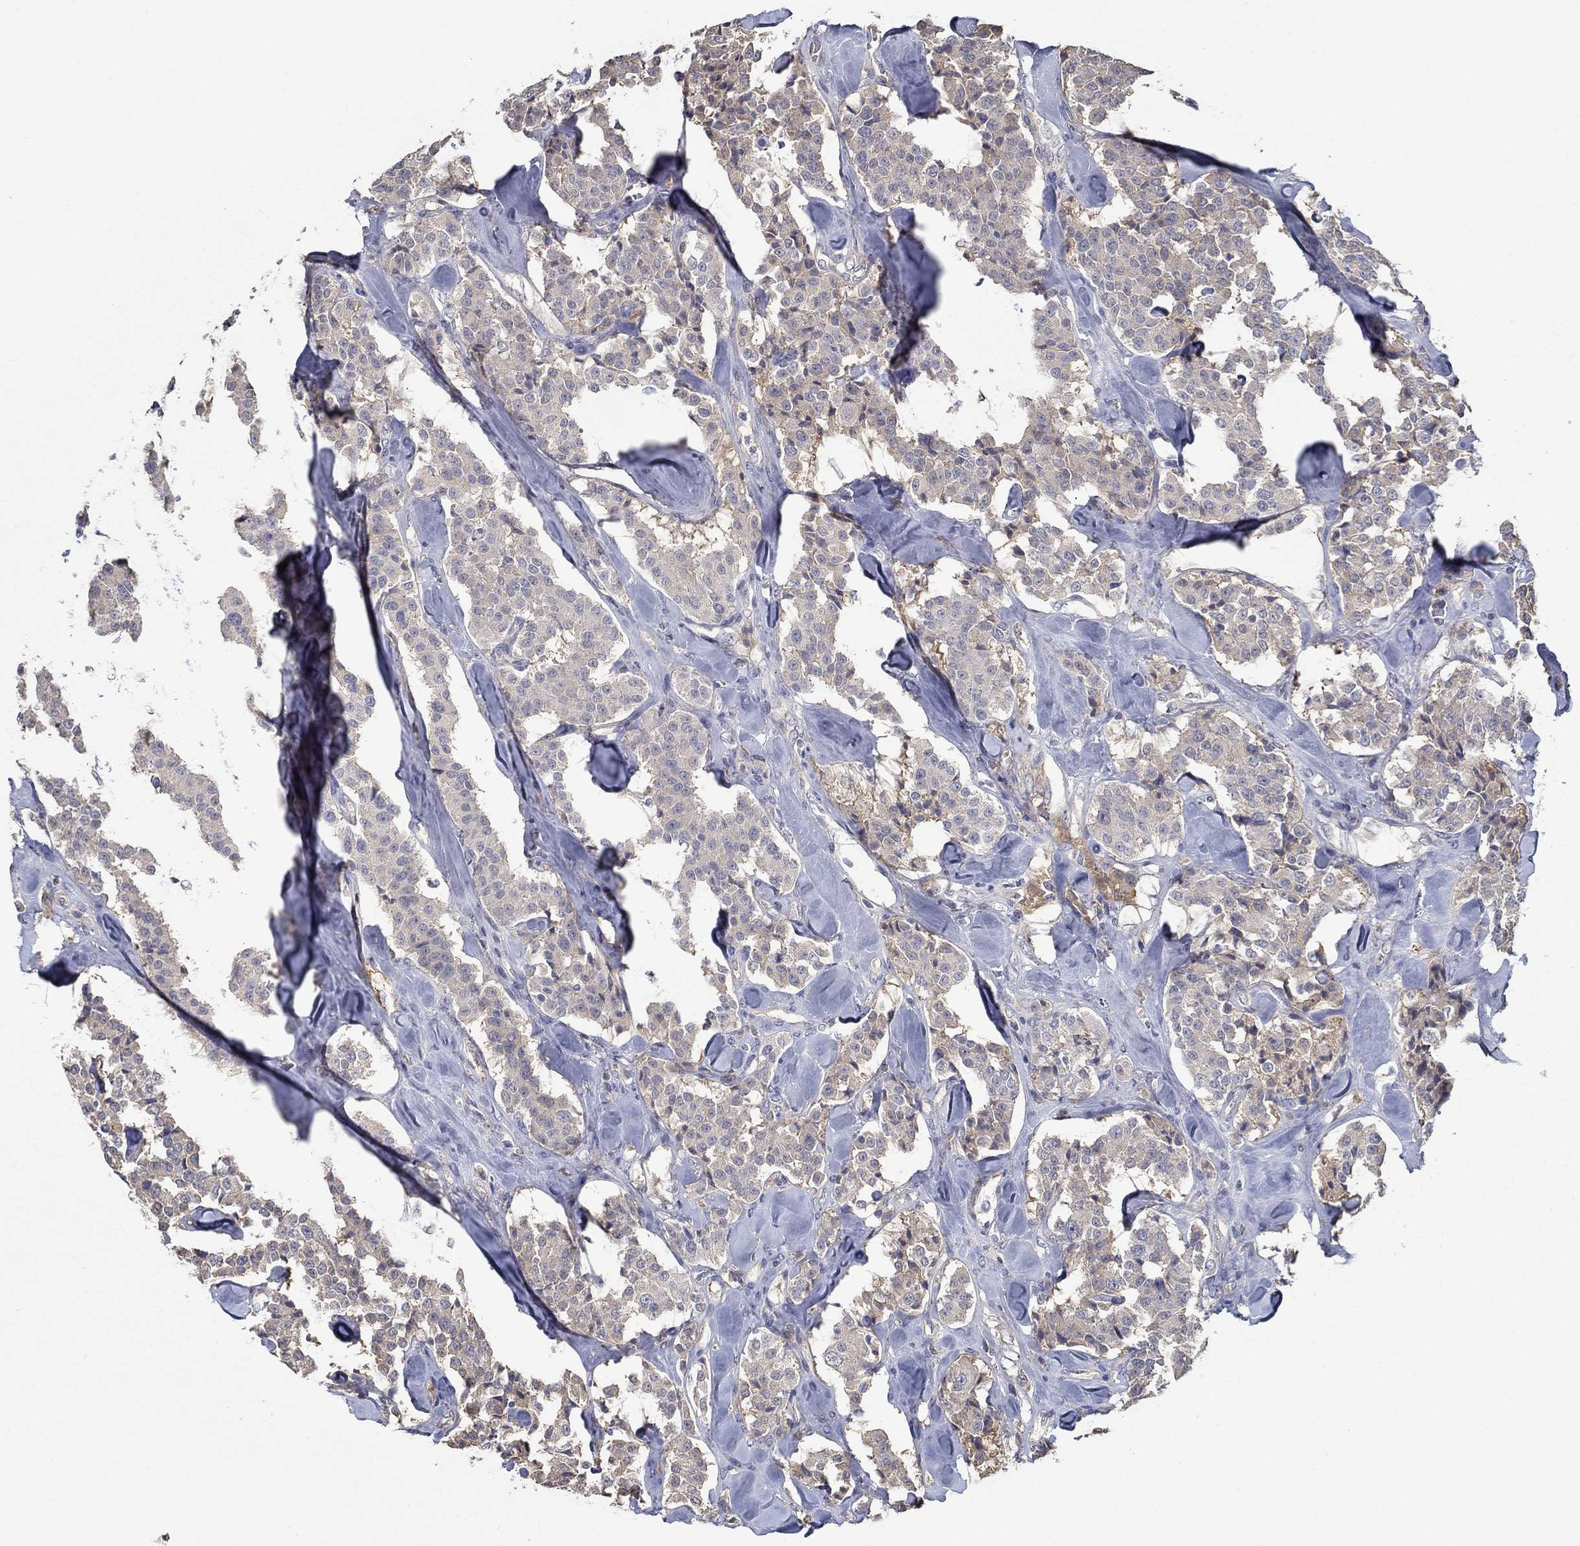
{"staining": {"intensity": "negative", "quantity": "none", "location": "none"}, "tissue": "carcinoid", "cell_type": "Tumor cells", "image_type": "cancer", "snomed": [{"axis": "morphology", "description": "Carcinoid, malignant, NOS"}, {"axis": "topography", "description": "Pancreas"}], "caption": "DAB immunohistochemical staining of carcinoid (malignant) reveals no significant expression in tumor cells. The staining is performed using DAB (3,3'-diaminobenzidine) brown chromogen with nuclei counter-stained in using hematoxylin.", "gene": "IL10", "patient": {"sex": "male", "age": 41}}